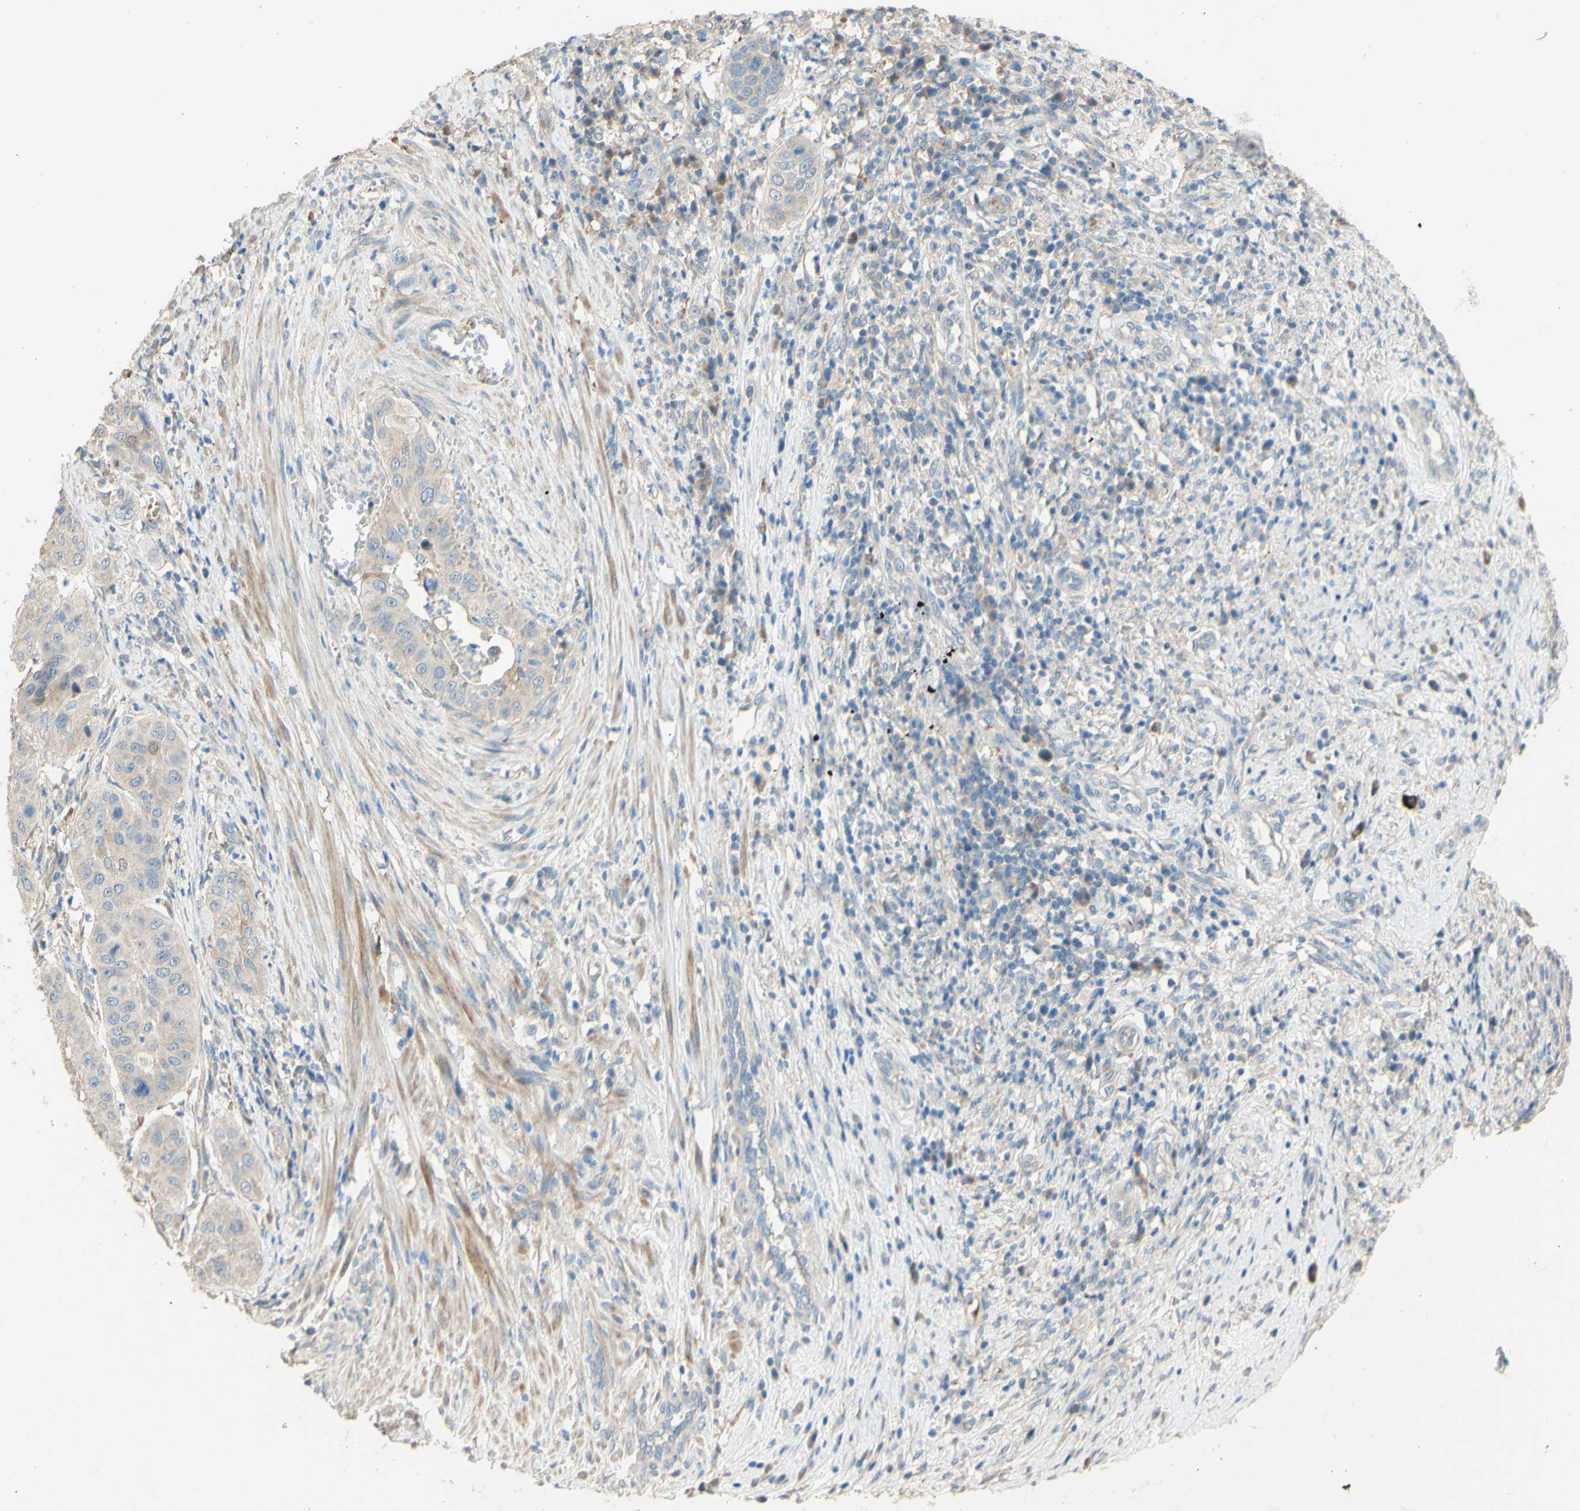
{"staining": {"intensity": "negative", "quantity": "none", "location": "none"}, "tissue": "cervical cancer", "cell_type": "Tumor cells", "image_type": "cancer", "snomed": [{"axis": "morphology", "description": "Normal tissue, NOS"}, {"axis": "morphology", "description": "Squamous cell carcinoma, NOS"}, {"axis": "topography", "description": "Cervix"}], "caption": "Protein analysis of squamous cell carcinoma (cervical) displays no significant expression in tumor cells.", "gene": "DKK3", "patient": {"sex": "female", "age": 39}}